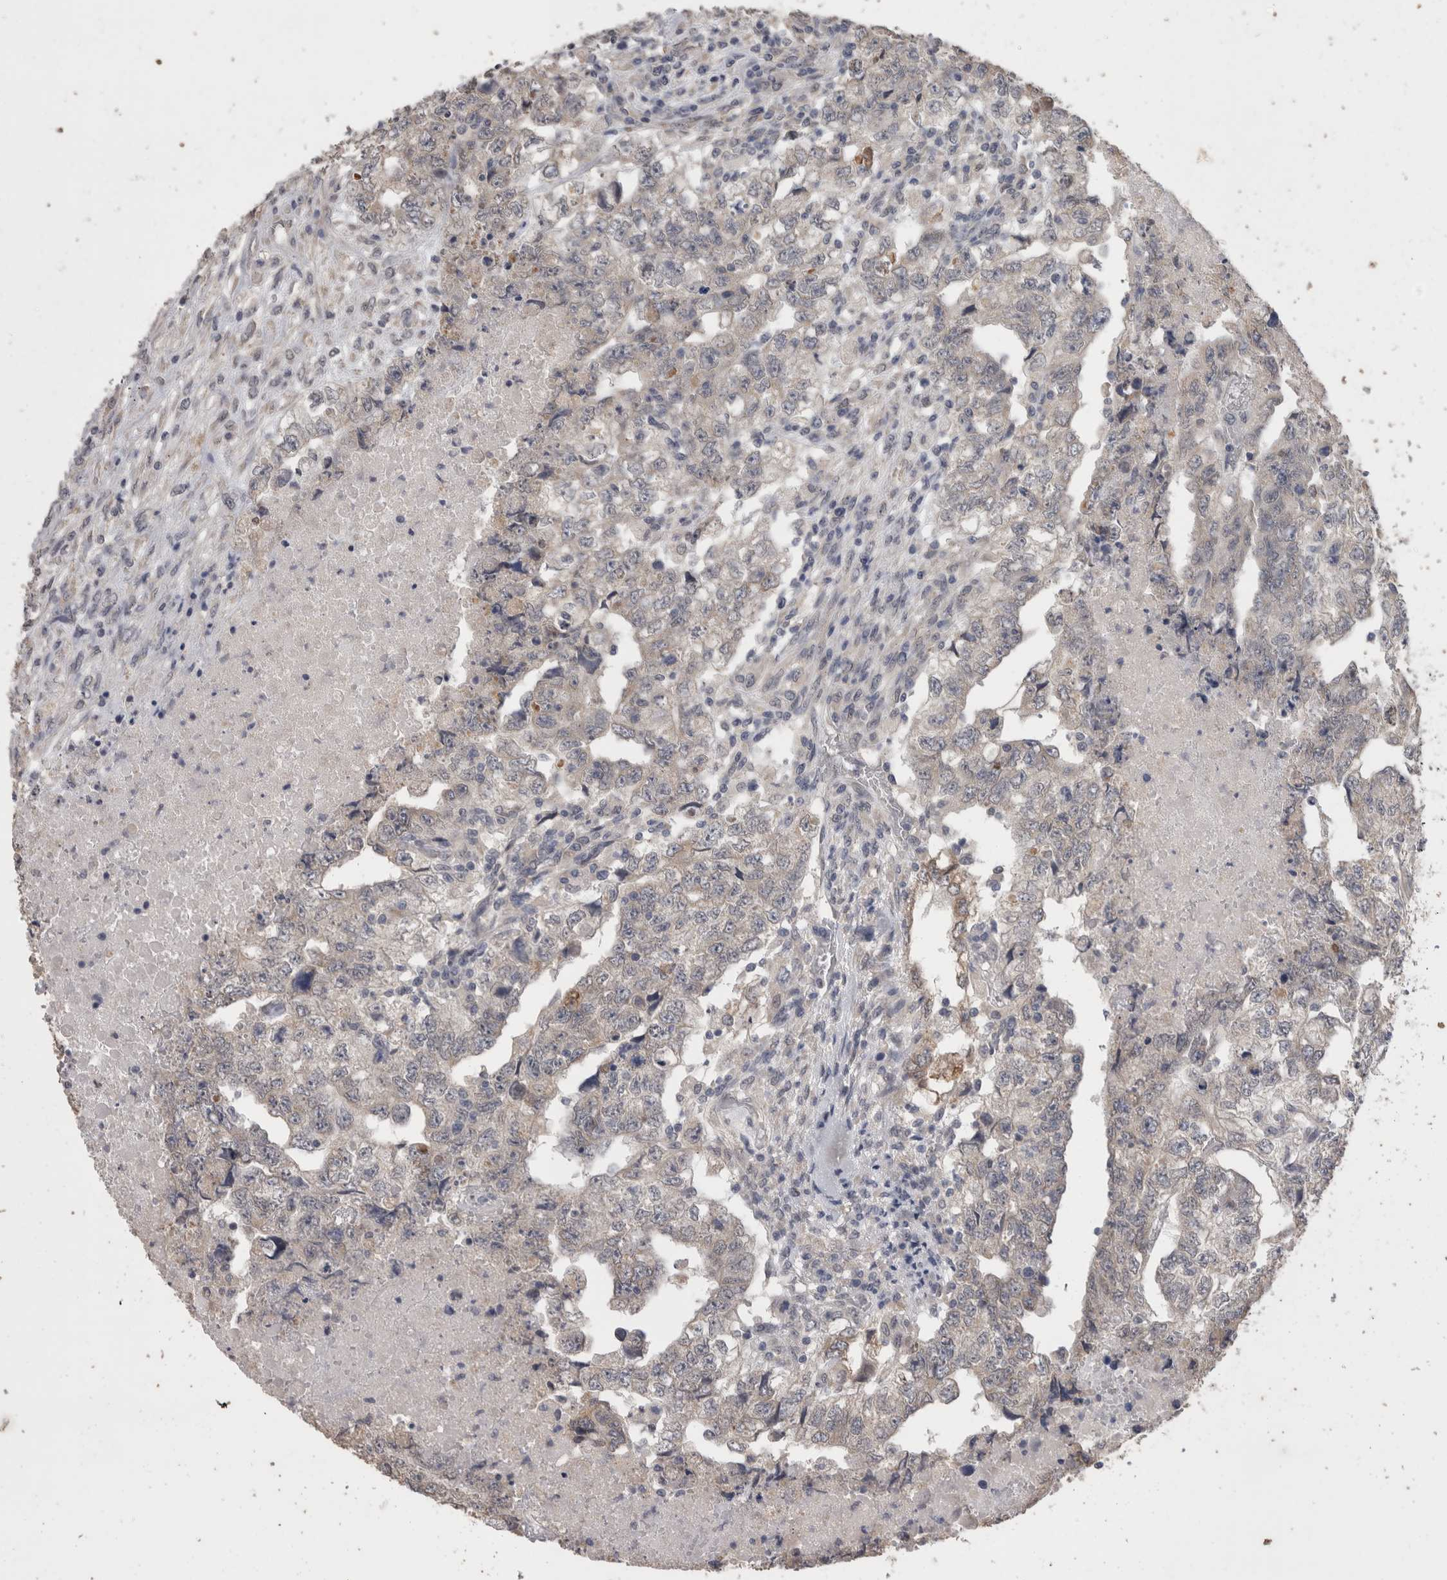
{"staining": {"intensity": "negative", "quantity": "none", "location": "none"}, "tissue": "testis cancer", "cell_type": "Tumor cells", "image_type": "cancer", "snomed": [{"axis": "morphology", "description": "Carcinoma, Embryonal, NOS"}, {"axis": "topography", "description": "Testis"}], "caption": "The immunohistochemistry (IHC) image has no significant expression in tumor cells of testis cancer (embryonal carcinoma) tissue.", "gene": "FHOD3", "patient": {"sex": "male", "age": 36}}